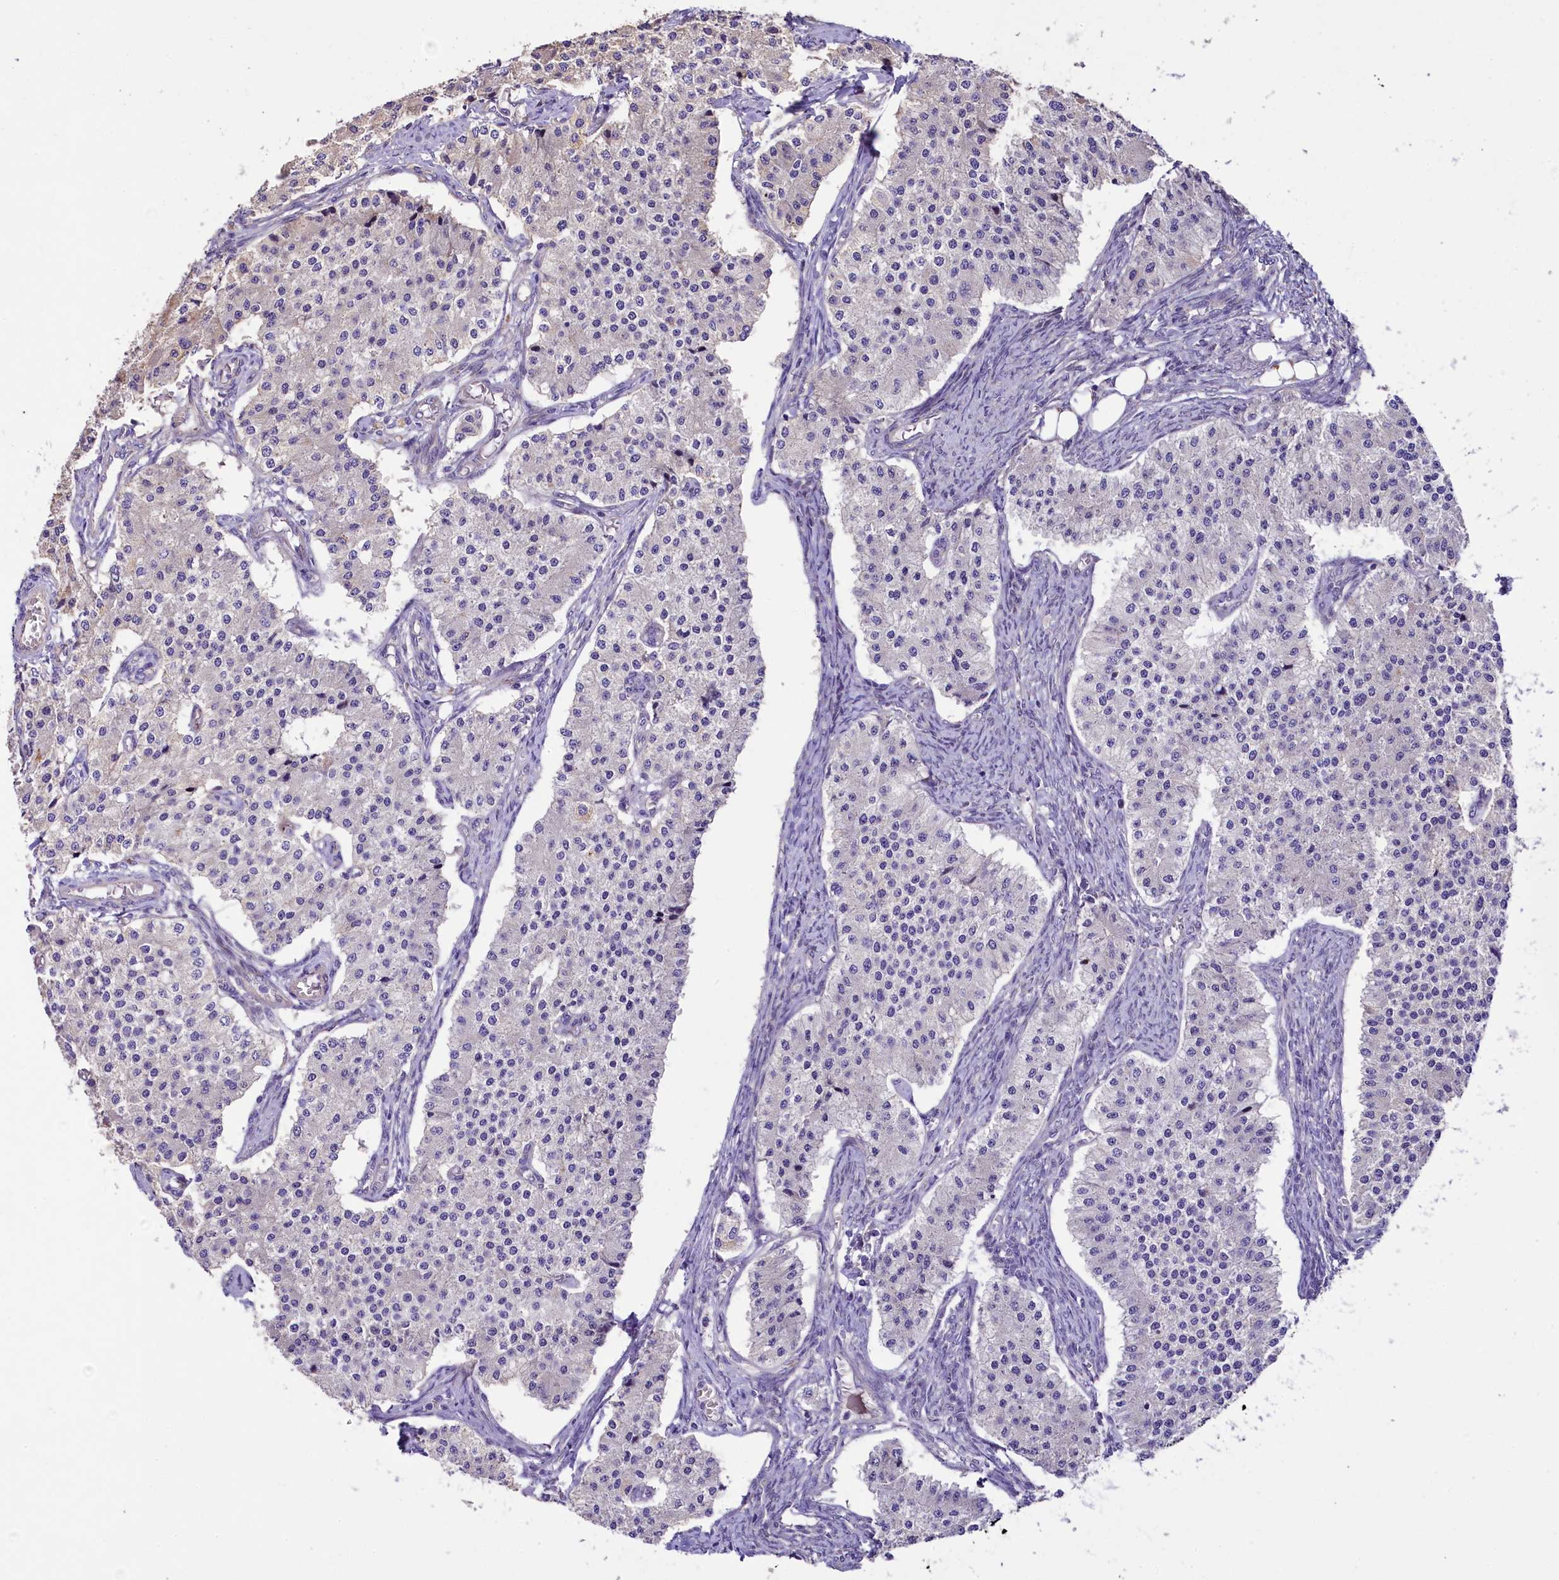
{"staining": {"intensity": "negative", "quantity": "none", "location": "none"}, "tissue": "carcinoid", "cell_type": "Tumor cells", "image_type": "cancer", "snomed": [{"axis": "morphology", "description": "Carcinoid, malignant, NOS"}, {"axis": "topography", "description": "Colon"}], "caption": "High power microscopy histopathology image of an immunohistochemistry image of carcinoid, revealing no significant staining in tumor cells.", "gene": "UBXN6", "patient": {"sex": "female", "age": 52}}